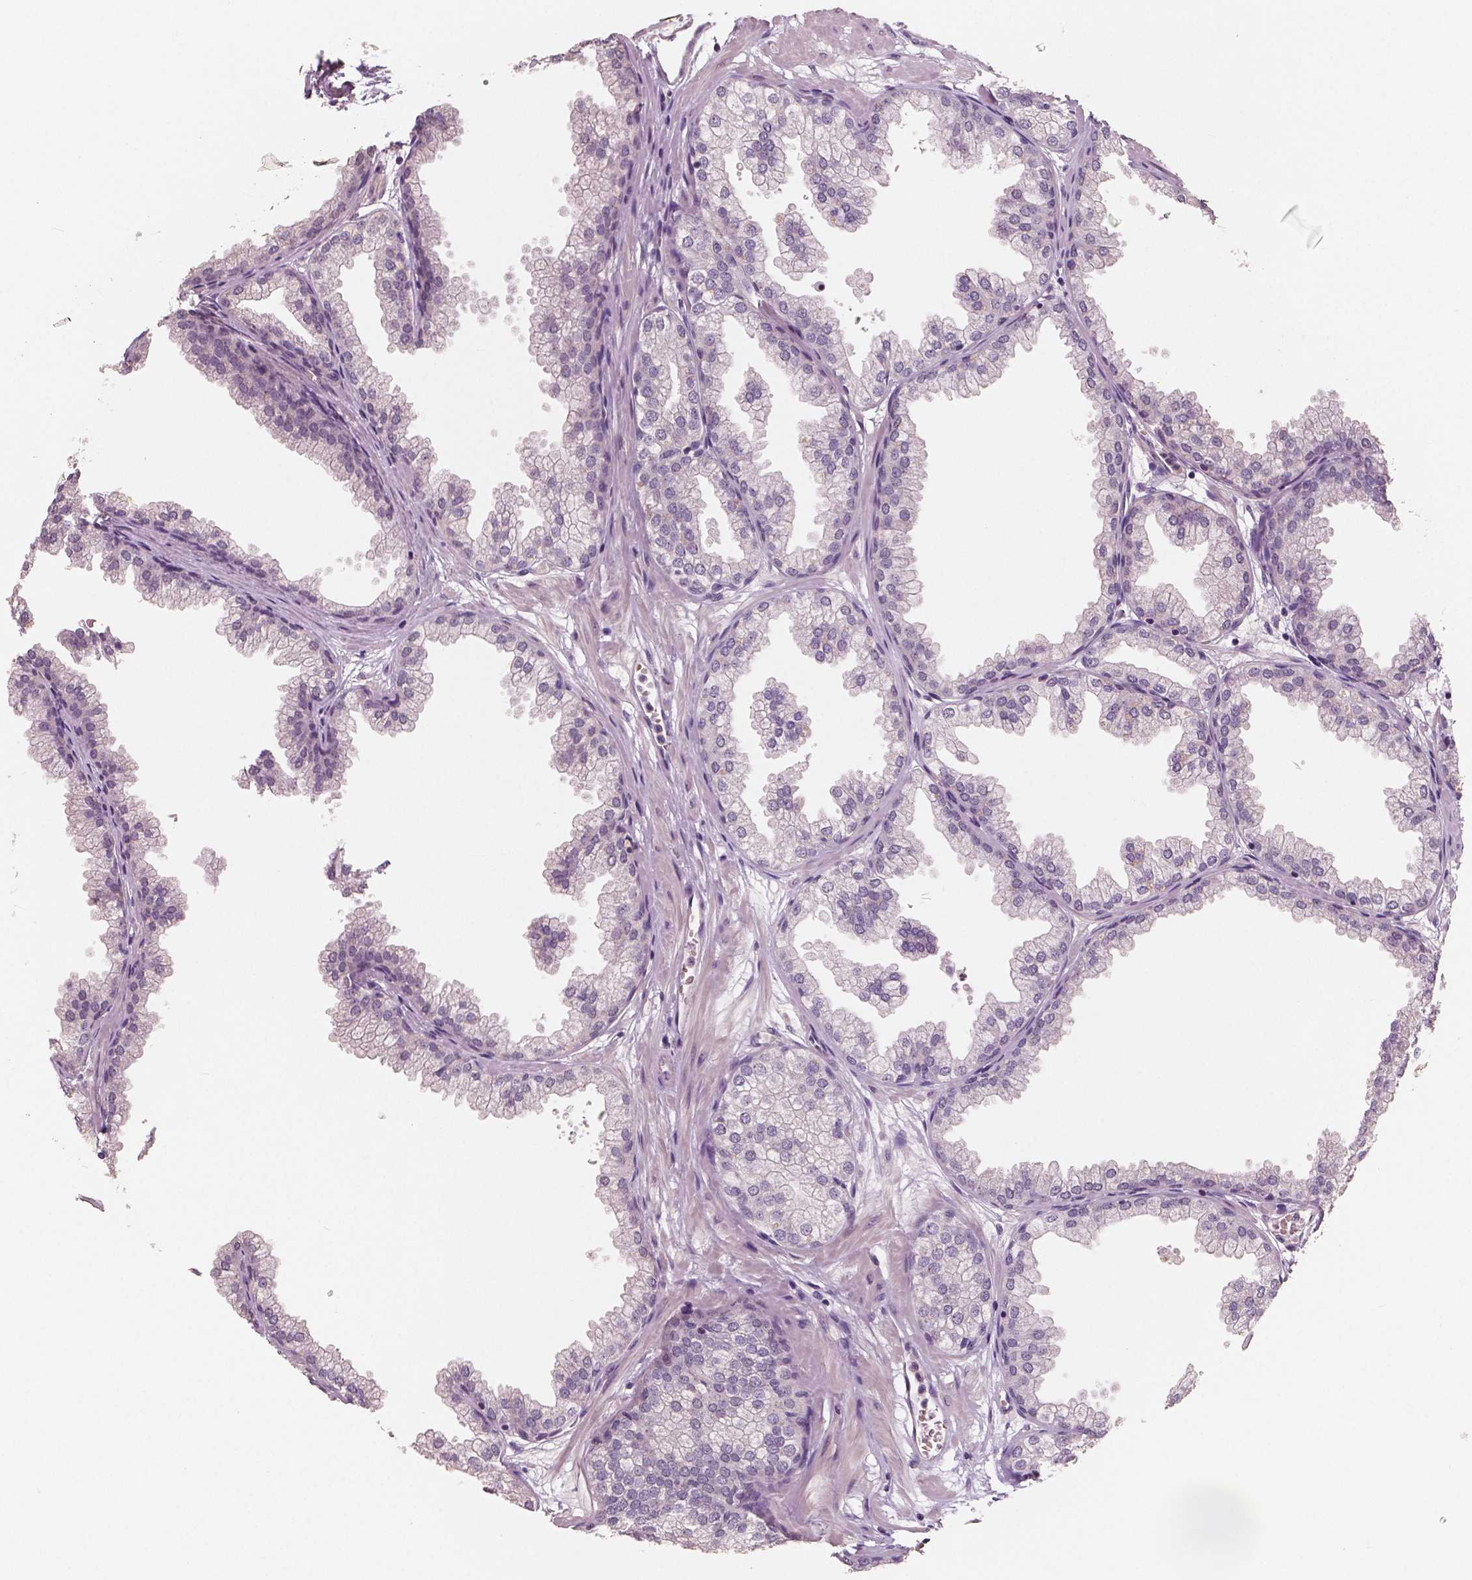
{"staining": {"intensity": "negative", "quantity": "none", "location": "none"}, "tissue": "prostate", "cell_type": "Glandular cells", "image_type": "normal", "snomed": [{"axis": "morphology", "description": "Normal tissue, NOS"}, {"axis": "topography", "description": "Prostate"}], "caption": "Immunohistochemistry image of unremarkable prostate: human prostate stained with DAB (3,3'-diaminobenzidine) displays no significant protein expression in glandular cells.", "gene": "RNASE7", "patient": {"sex": "male", "age": 37}}